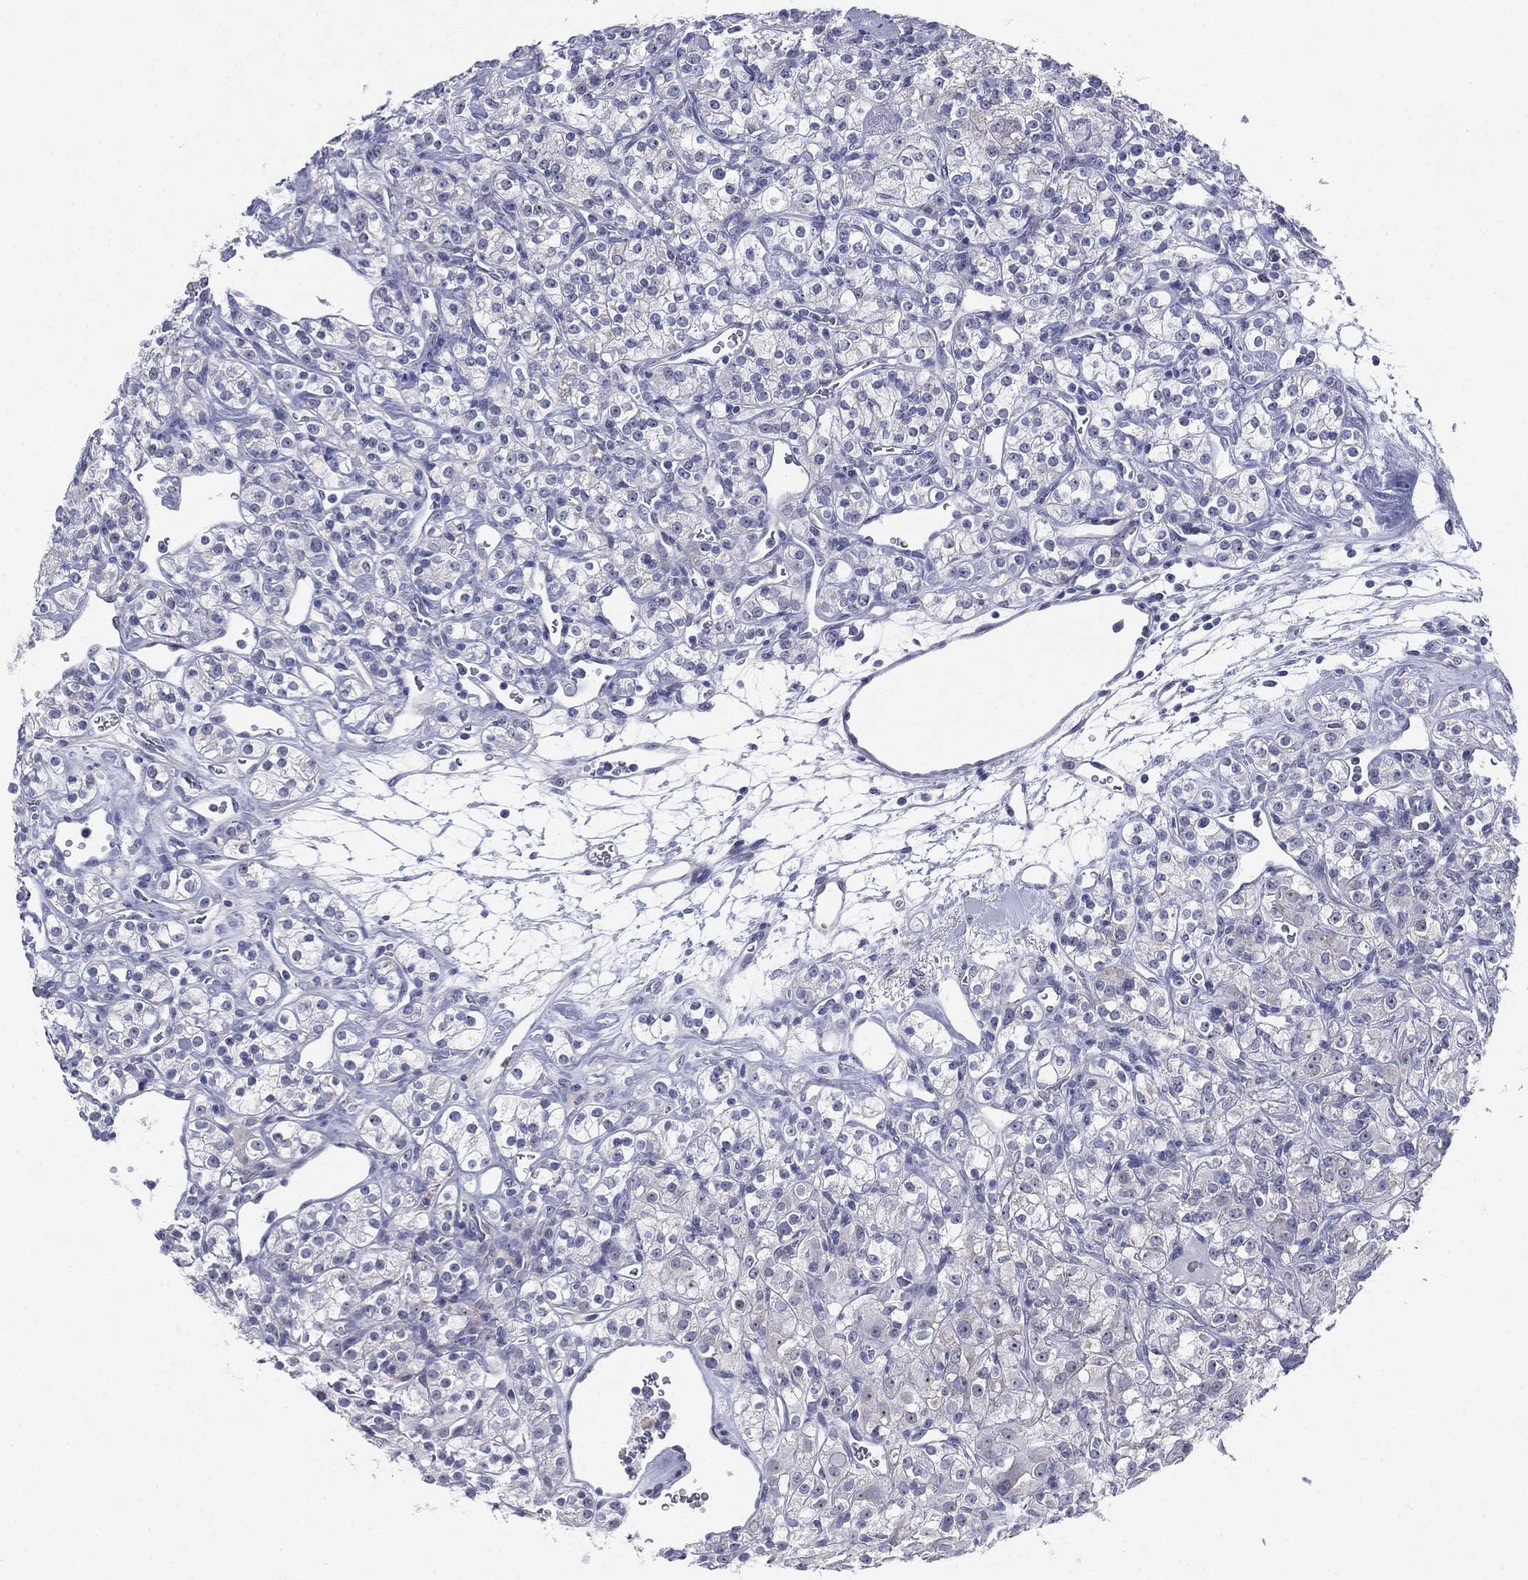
{"staining": {"intensity": "negative", "quantity": "none", "location": "none"}, "tissue": "renal cancer", "cell_type": "Tumor cells", "image_type": "cancer", "snomed": [{"axis": "morphology", "description": "Adenocarcinoma, NOS"}, {"axis": "topography", "description": "Kidney"}], "caption": "The photomicrograph reveals no significant staining in tumor cells of renal cancer (adenocarcinoma).", "gene": "CD22", "patient": {"sex": "male", "age": 77}}